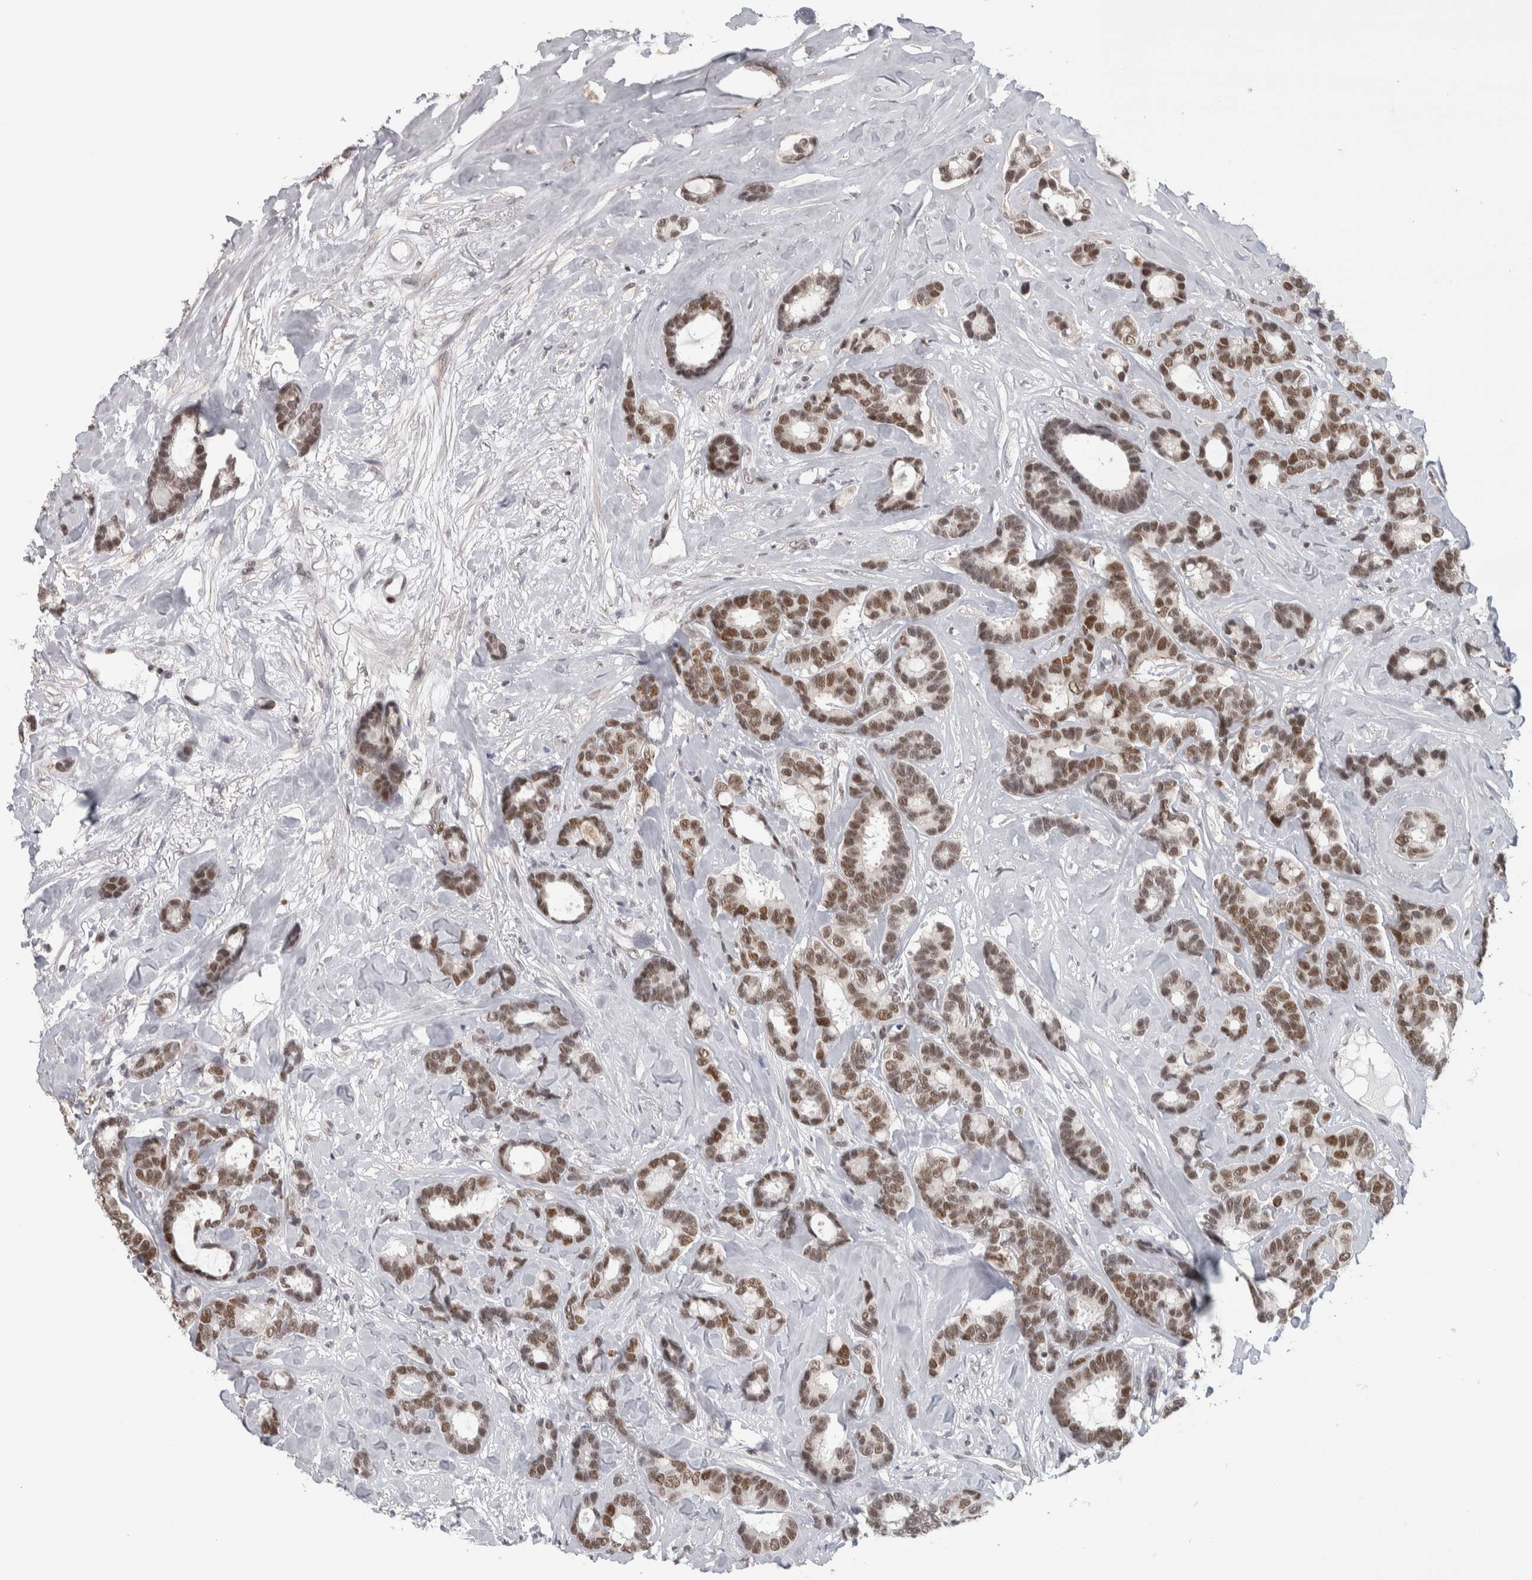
{"staining": {"intensity": "moderate", "quantity": ">75%", "location": "nuclear"}, "tissue": "breast cancer", "cell_type": "Tumor cells", "image_type": "cancer", "snomed": [{"axis": "morphology", "description": "Duct carcinoma"}, {"axis": "topography", "description": "Breast"}], "caption": "Tumor cells display medium levels of moderate nuclear expression in approximately >75% of cells in breast invasive ductal carcinoma.", "gene": "HEXIM2", "patient": {"sex": "female", "age": 87}}